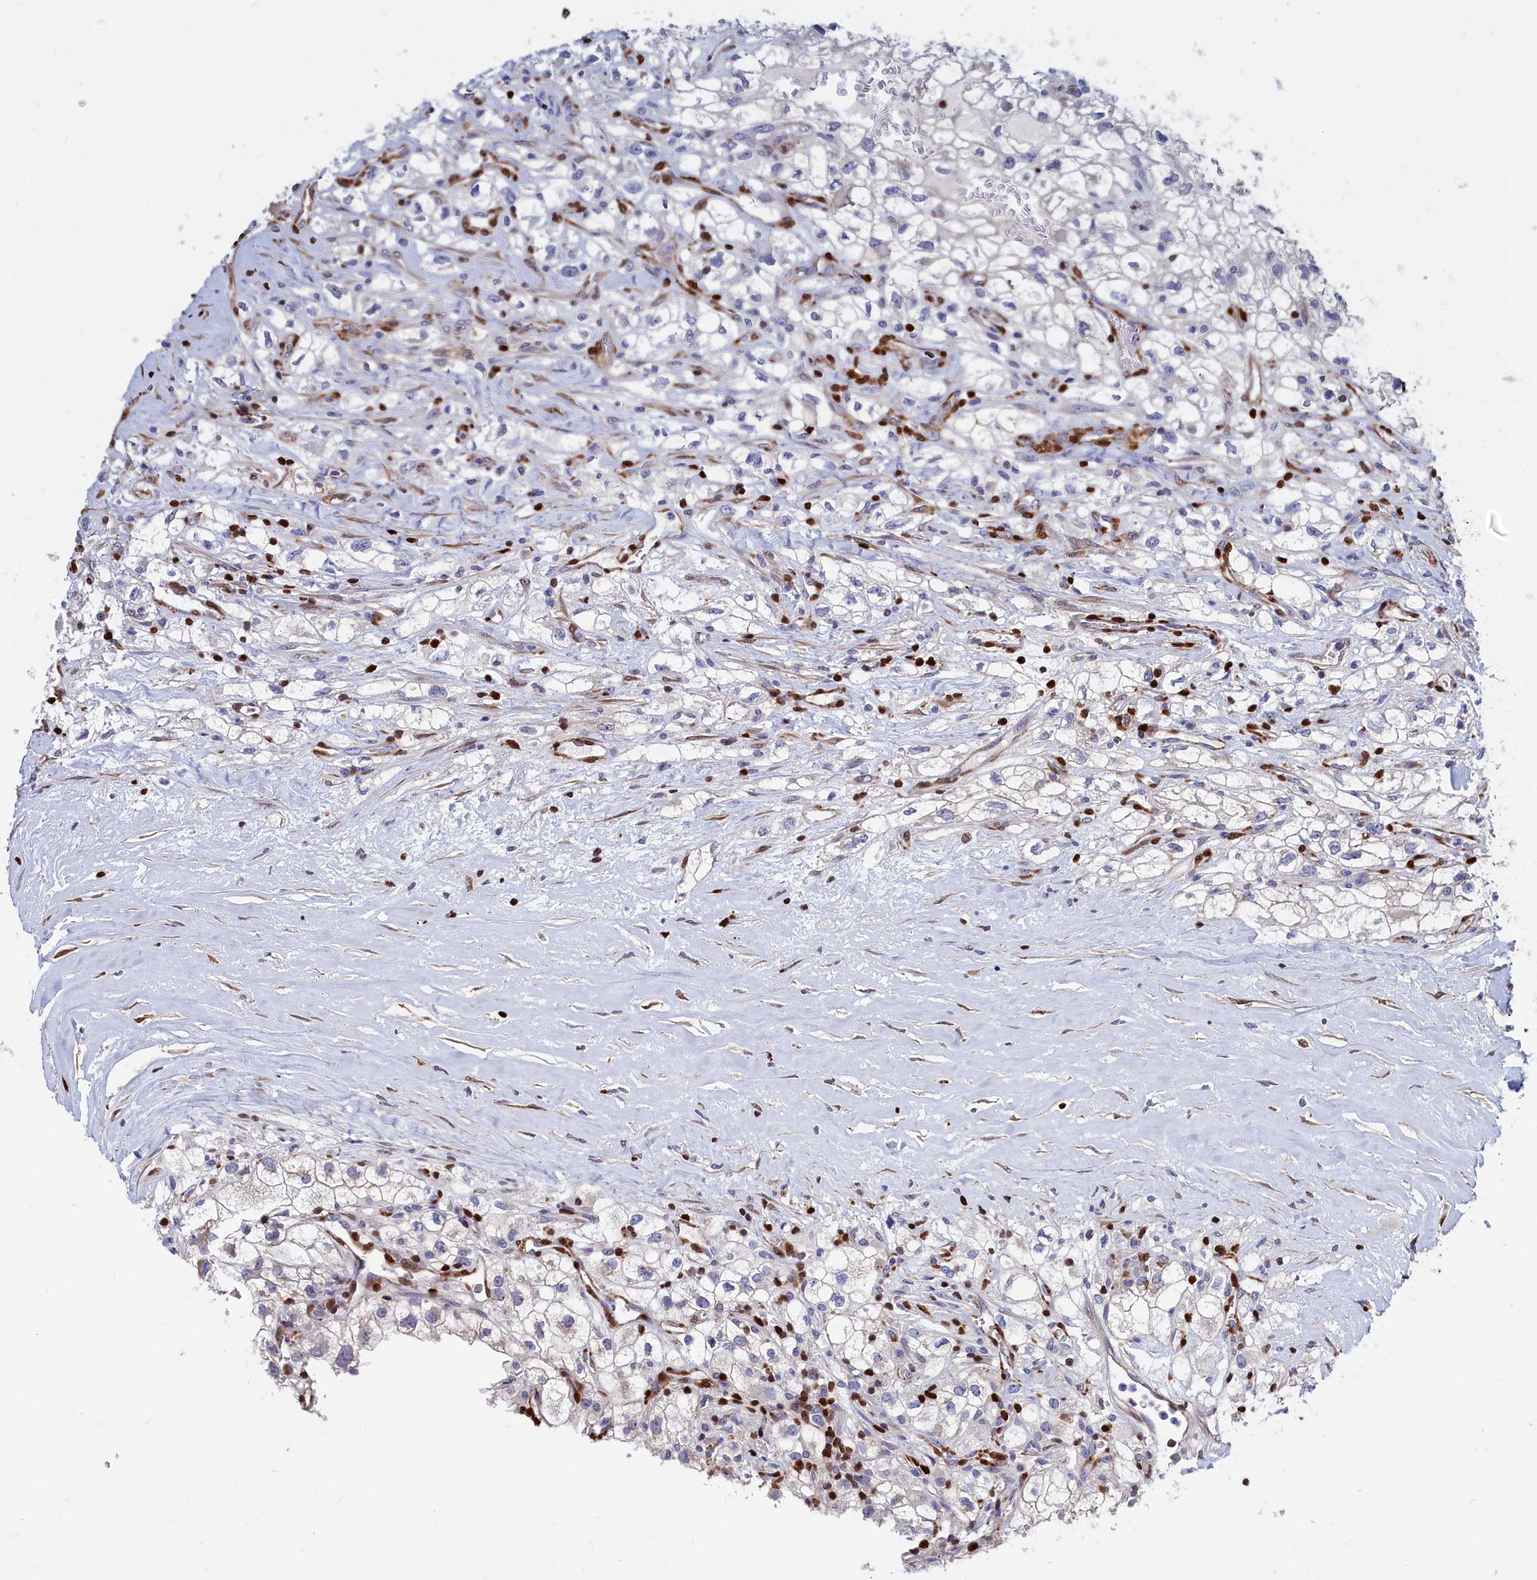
{"staining": {"intensity": "negative", "quantity": "none", "location": "none"}, "tissue": "renal cancer", "cell_type": "Tumor cells", "image_type": "cancer", "snomed": [{"axis": "morphology", "description": "Adenocarcinoma, NOS"}, {"axis": "topography", "description": "Kidney"}], "caption": "IHC histopathology image of neoplastic tissue: human renal cancer stained with DAB (3,3'-diaminobenzidine) displays no significant protein expression in tumor cells. Brightfield microscopy of immunohistochemistry (IHC) stained with DAB (brown) and hematoxylin (blue), captured at high magnification.", "gene": "CRIP1", "patient": {"sex": "male", "age": 59}}